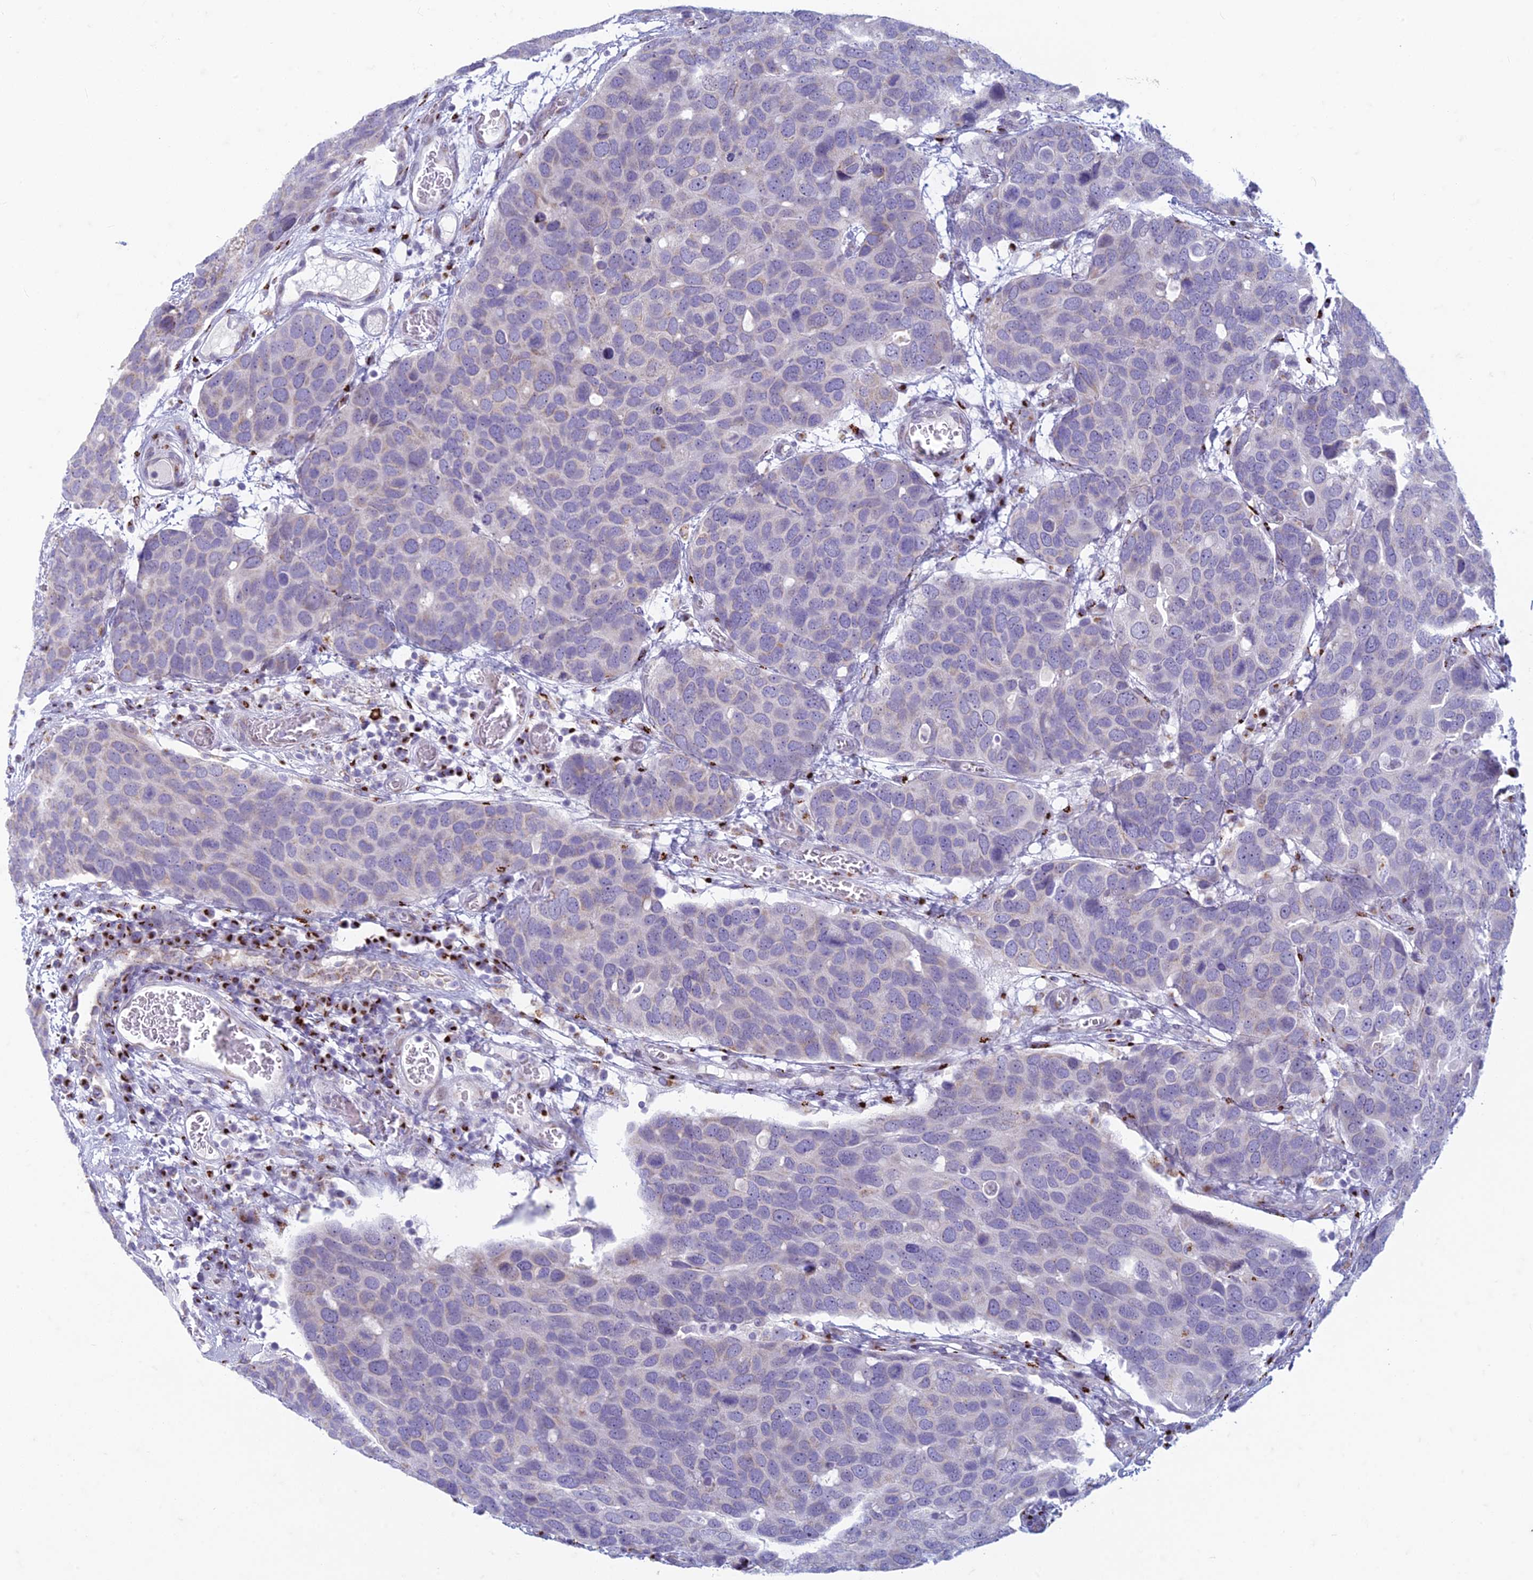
{"staining": {"intensity": "negative", "quantity": "none", "location": "none"}, "tissue": "breast cancer", "cell_type": "Tumor cells", "image_type": "cancer", "snomed": [{"axis": "morphology", "description": "Duct carcinoma"}, {"axis": "topography", "description": "Breast"}], "caption": "A micrograph of breast cancer (invasive ductal carcinoma) stained for a protein reveals no brown staining in tumor cells. (Immunohistochemistry (ihc), brightfield microscopy, high magnification).", "gene": "FAM3C", "patient": {"sex": "female", "age": 83}}